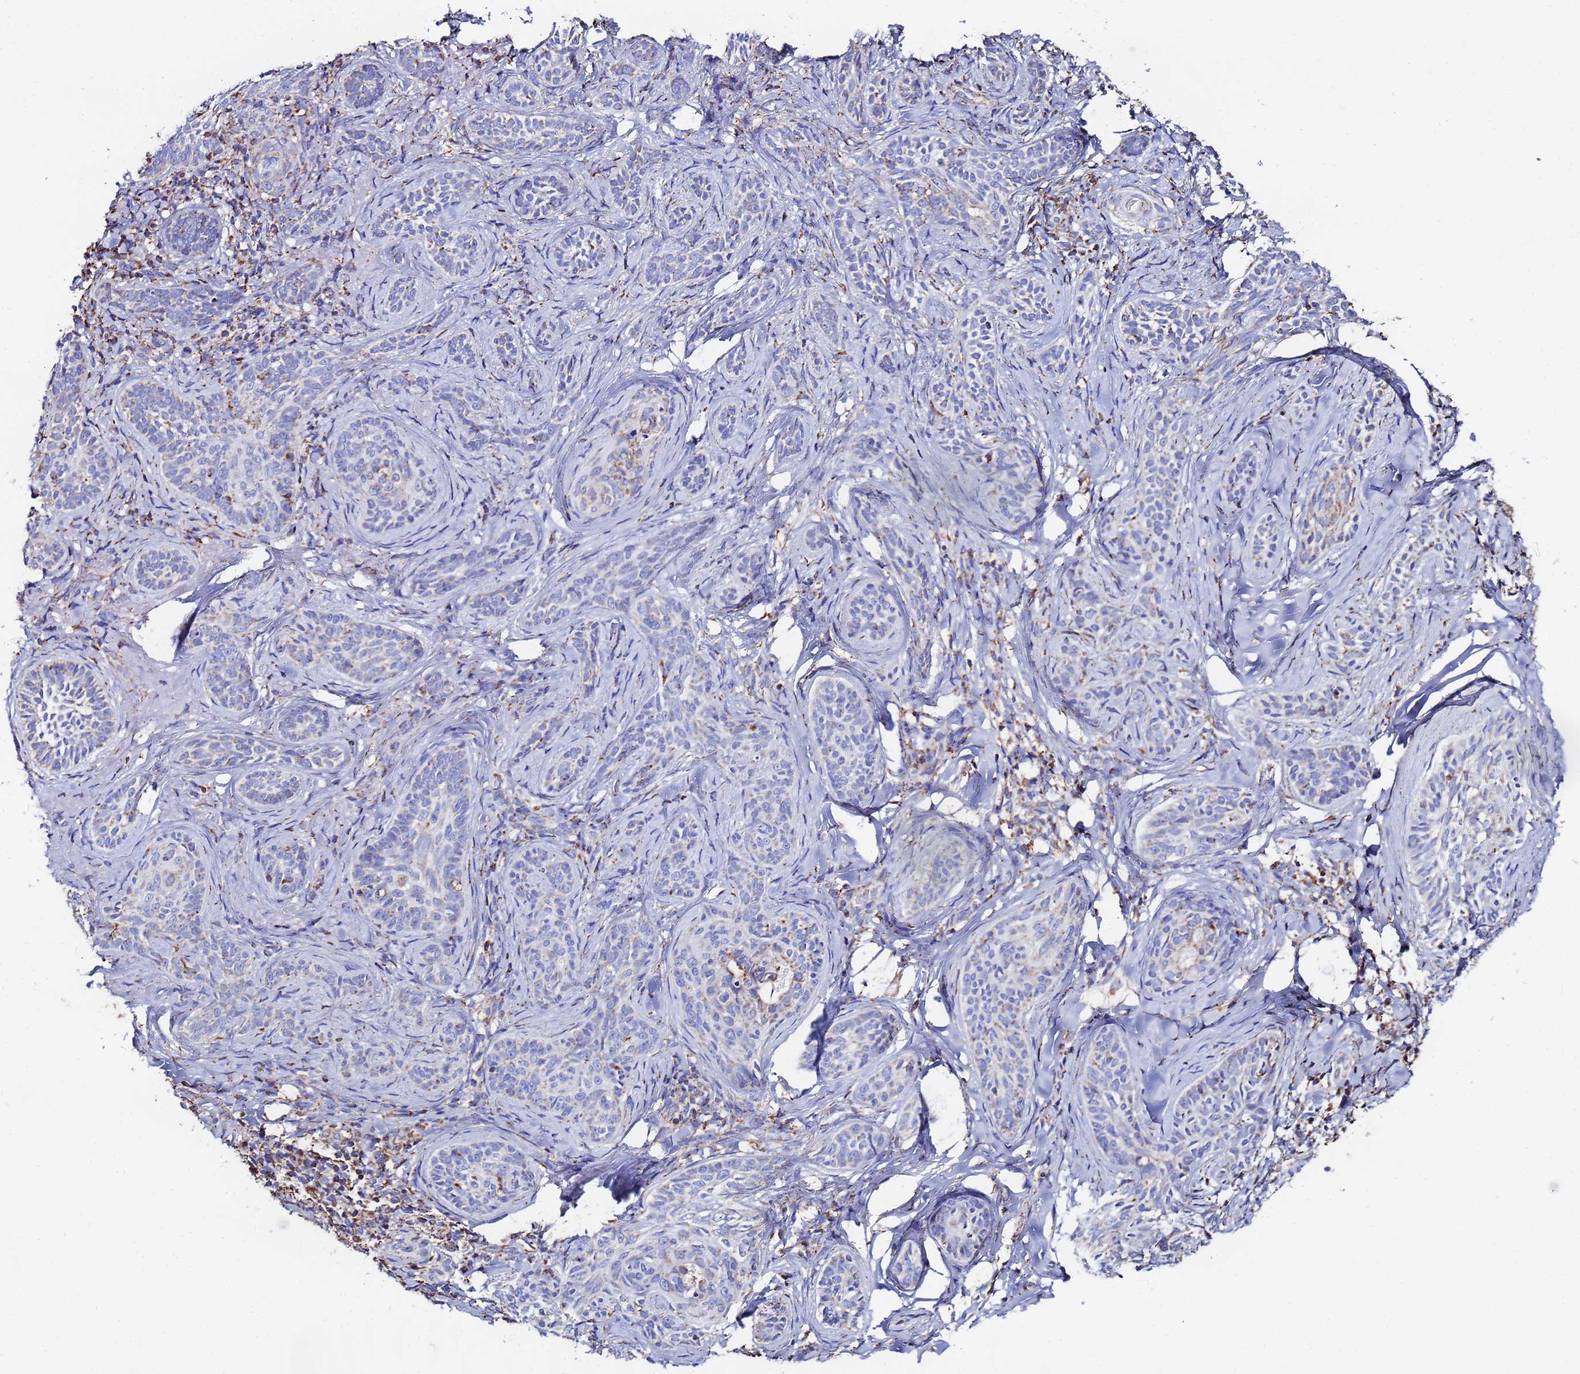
{"staining": {"intensity": "moderate", "quantity": "<25%", "location": "cytoplasmic/membranous"}, "tissue": "skin cancer", "cell_type": "Tumor cells", "image_type": "cancer", "snomed": [{"axis": "morphology", "description": "Basal cell carcinoma"}, {"axis": "topography", "description": "Skin"}], "caption": "Skin cancer (basal cell carcinoma) stained for a protein displays moderate cytoplasmic/membranous positivity in tumor cells.", "gene": "GLUD1", "patient": {"sex": "male", "age": 71}}